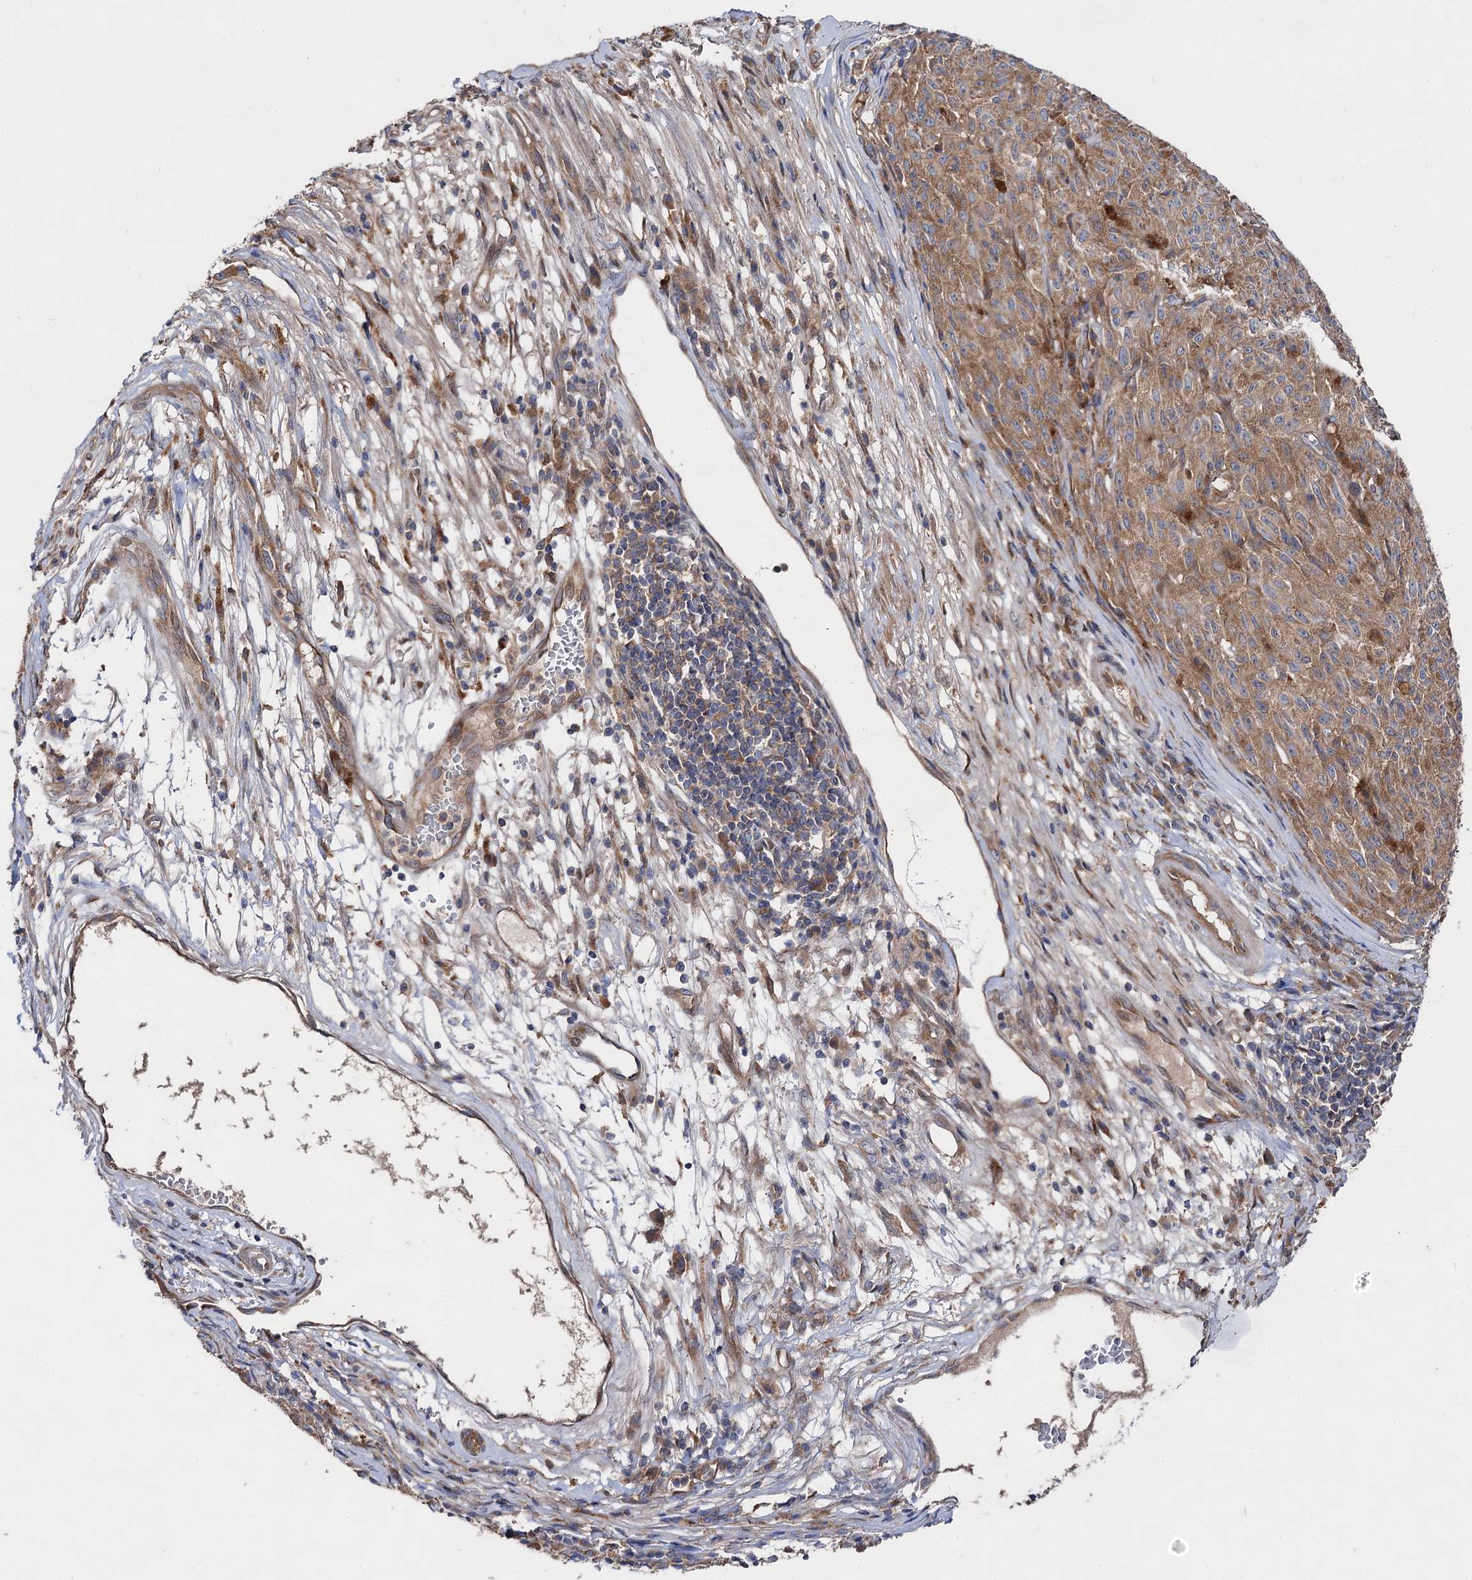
{"staining": {"intensity": "weak", "quantity": ">75%", "location": "cytoplasmic/membranous"}, "tissue": "melanoma", "cell_type": "Tumor cells", "image_type": "cancer", "snomed": [{"axis": "morphology", "description": "Malignant melanoma, NOS"}, {"axis": "topography", "description": "Skin"}], "caption": "Malignant melanoma tissue exhibits weak cytoplasmic/membranous expression in approximately >75% of tumor cells (DAB (3,3'-diaminobenzidine) = brown stain, brightfield microscopy at high magnification).", "gene": "NAA25", "patient": {"sex": "female", "age": 82}}